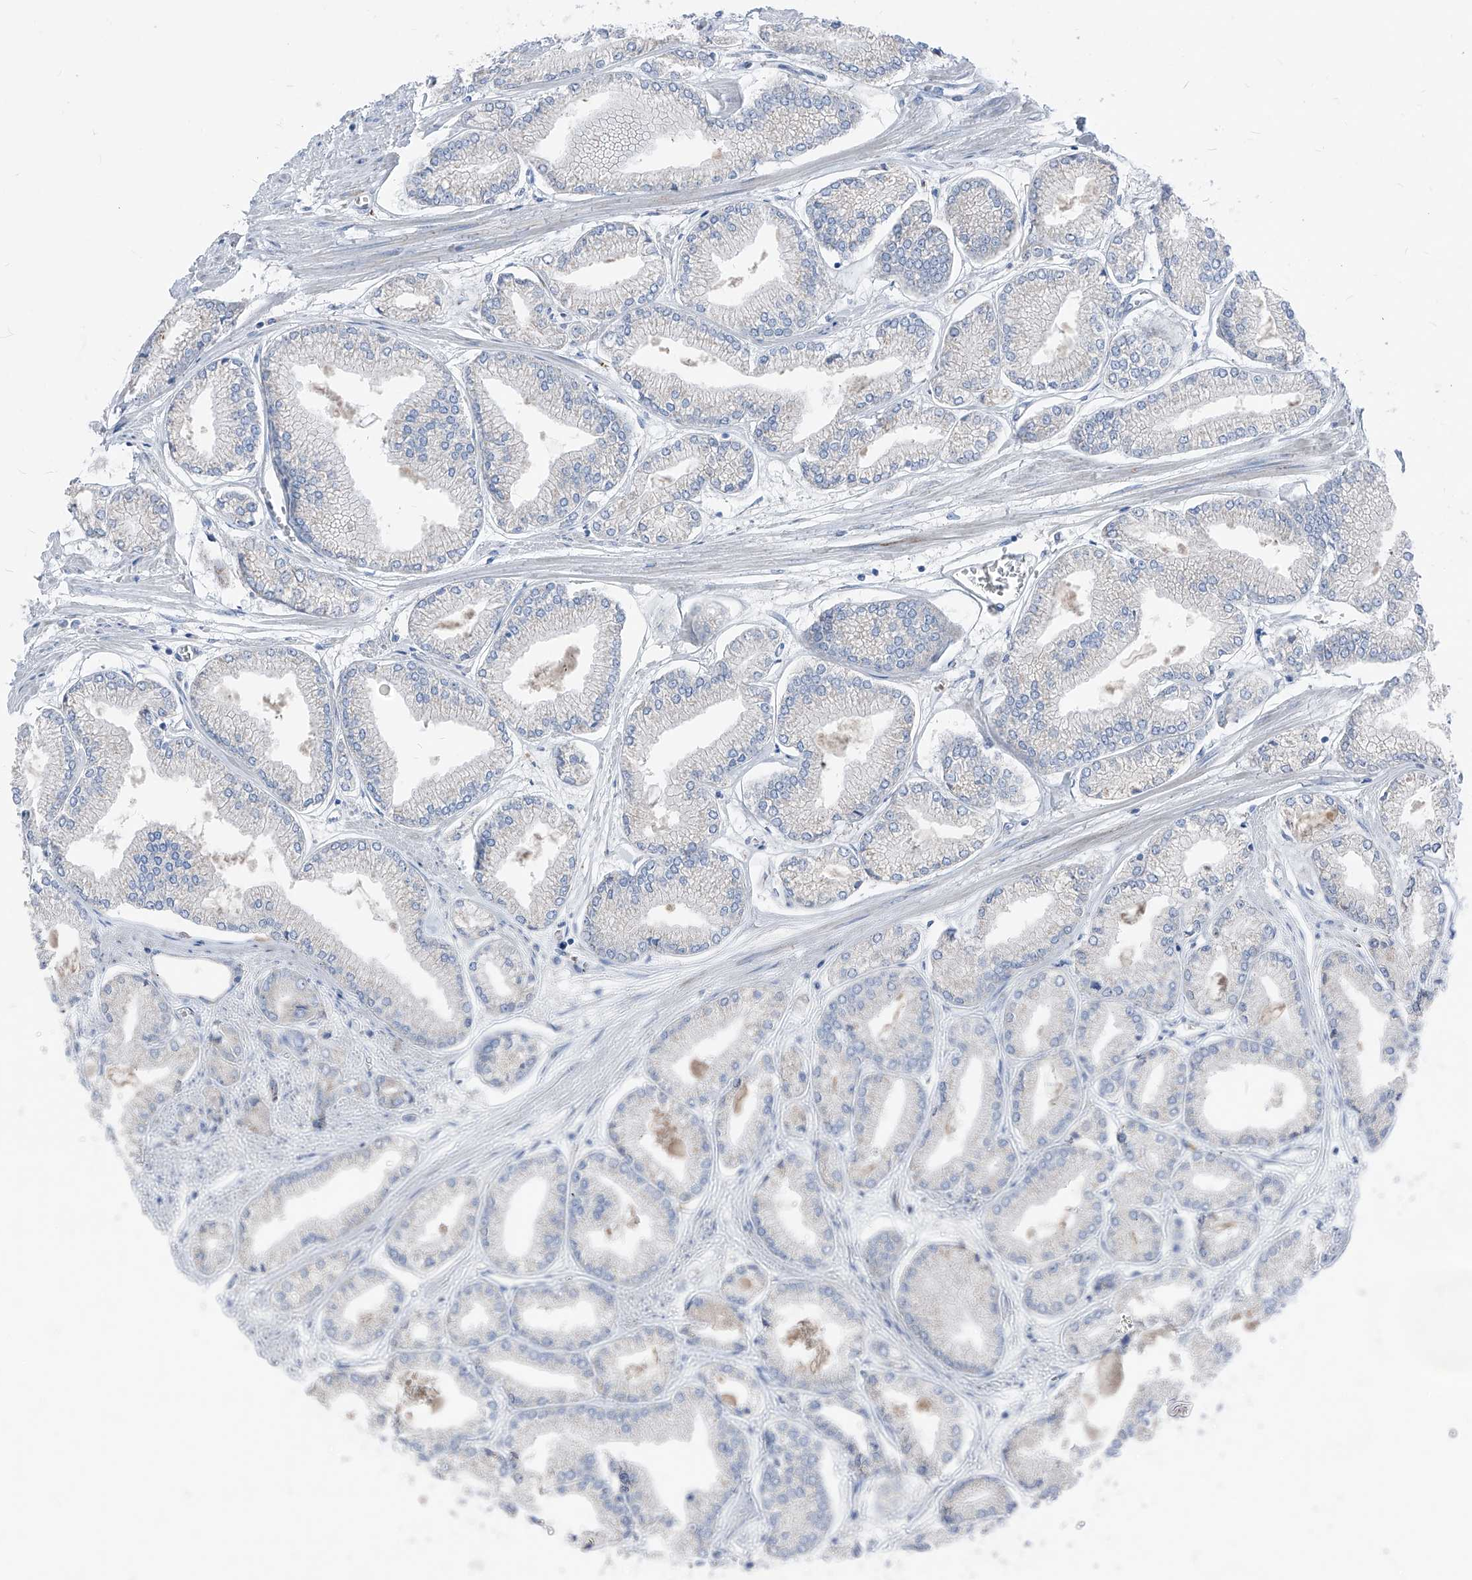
{"staining": {"intensity": "negative", "quantity": "none", "location": "none"}, "tissue": "prostate cancer", "cell_type": "Tumor cells", "image_type": "cancer", "snomed": [{"axis": "morphology", "description": "Adenocarcinoma, Low grade"}, {"axis": "topography", "description": "Prostate"}], "caption": "Immunohistochemistry histopathology image of prostate cancer stained for a protein (brown), which reveals no expression in tumor cells.", "gene": "IFI27", "patient": {"sex": "male", "age": 52}}